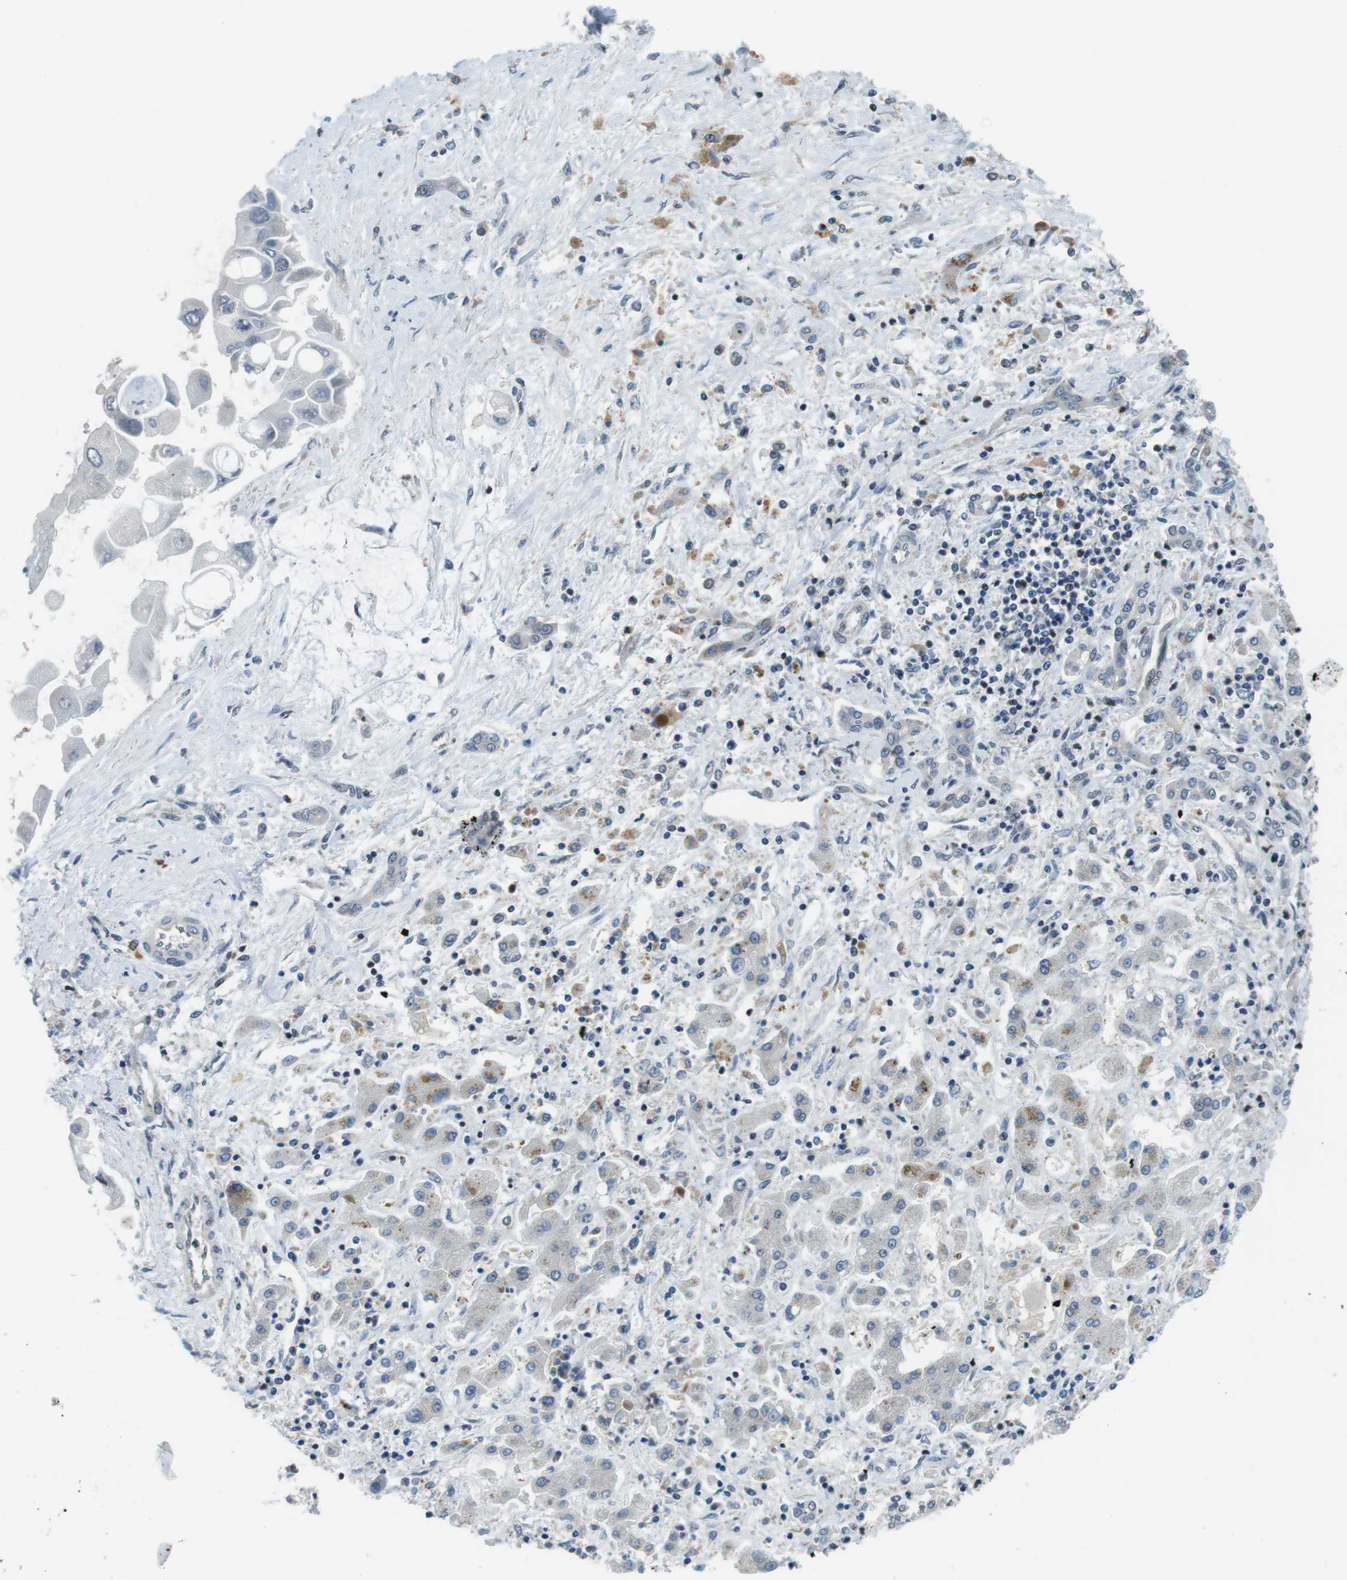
{"staining": {"intensity": "negative", "quantity": "none", "location": "none"}, "tissue": "liver cancer", "cell_type": "Tumor cells", "image_type": "cancer", "snomed": [{"axis": "morphology", "description": "Cholangiocarcinoma"}, {"axis": "topography", "description": "Liver"}], "caption": "Liver cholangiocarcinoma was stained to show a protein in brown. There is no significant expression in tumor cells. The staining is performed using DAB brown chromogen with nuclei counter-stained in using hematoxylin.", "gene": "NEK4", "patient": {"sex": "male", "age": 50}}